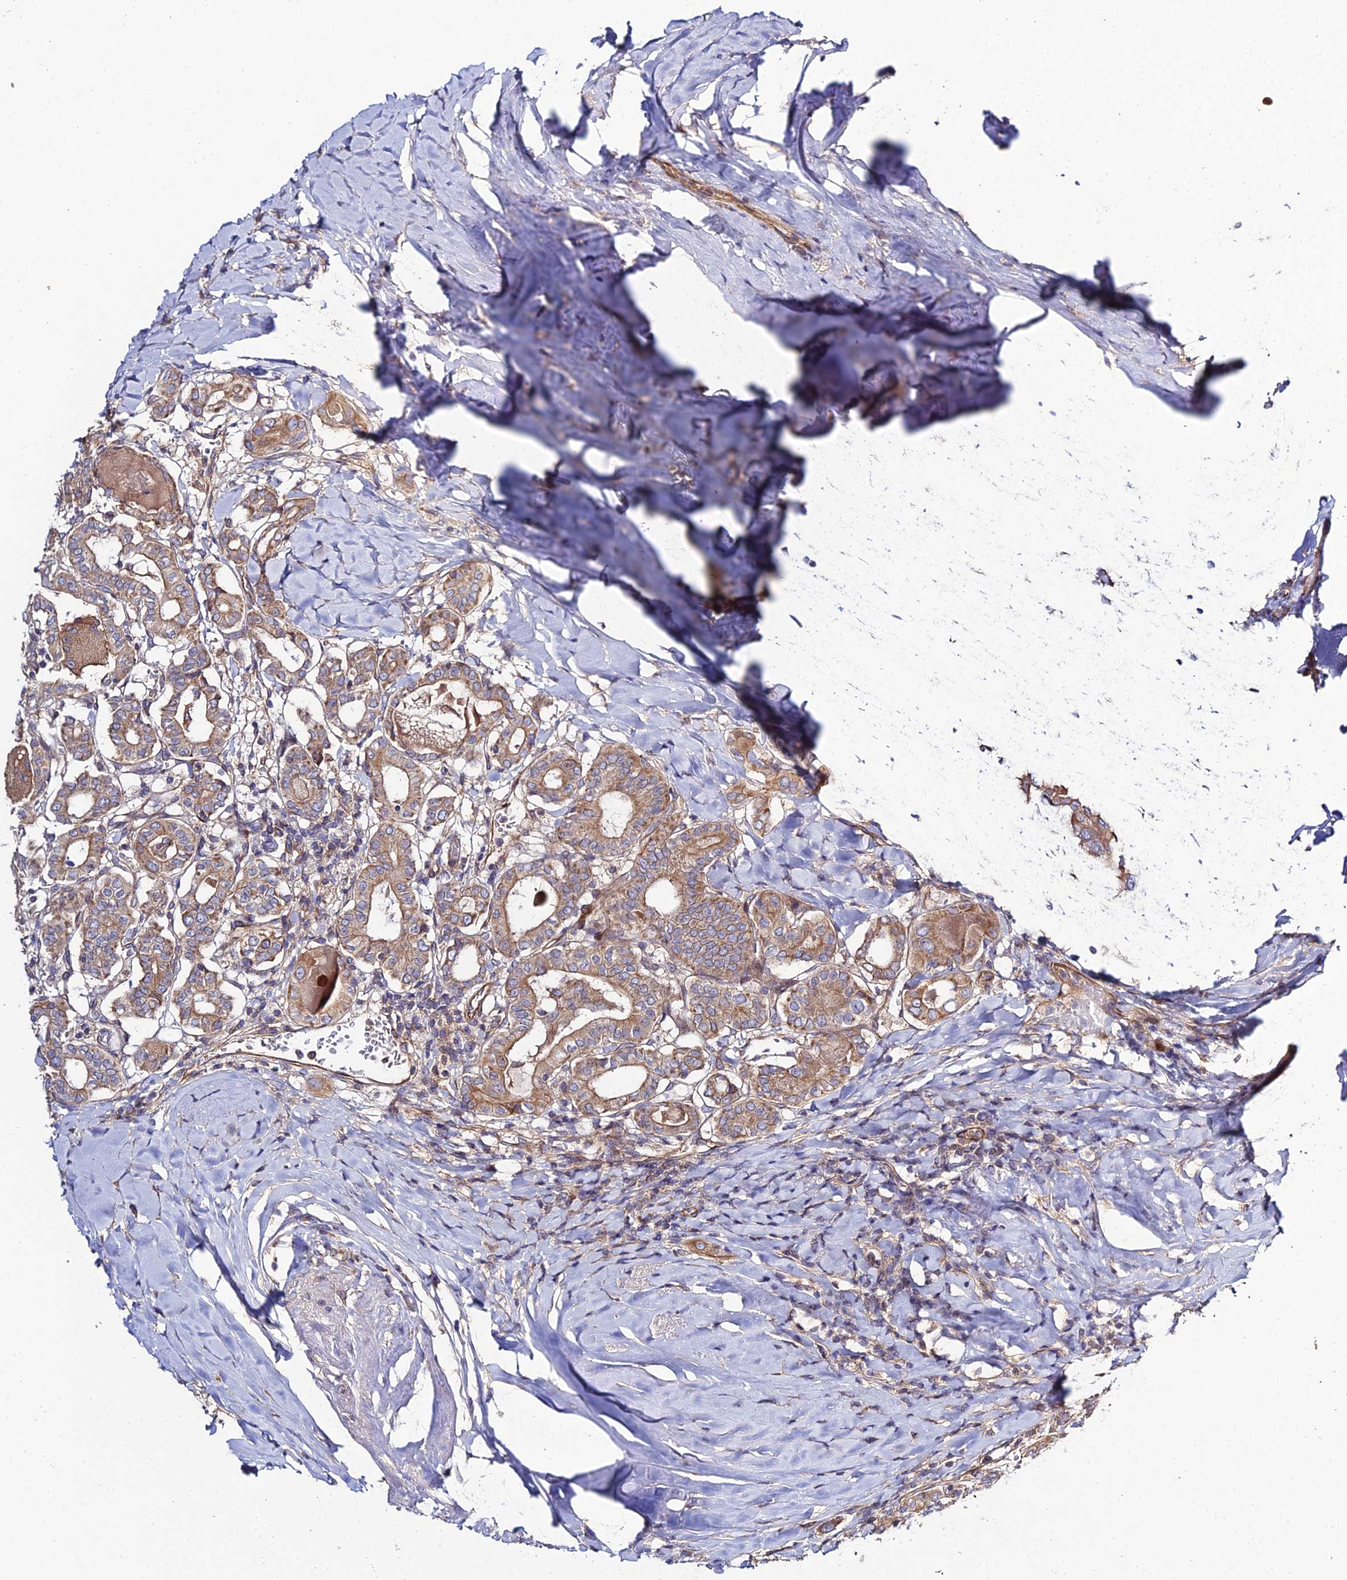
{"staining": {"intensity": "moderate", "quantity": "25%-75%", "location": "cytoplasmic/membranous"}, "tissue": "thyroid cancer", "cell_type": "Tumor cells", "image_type": "cancer", "snomed": [{"axis": "morphology", "description": "Papillary adenocarcinoma, NOS"}, {"axis": "topography", "description": "Thyroid gland"}], "caption": "This is an image of IHC staining of thyroid cancer (papillary adenocarcinoma), which shows moderate expression in the cytoplasmic/membranous of tumor cells.", "gene": "ARL6IP1", "patient": {"sex": "female", "age": 72}}